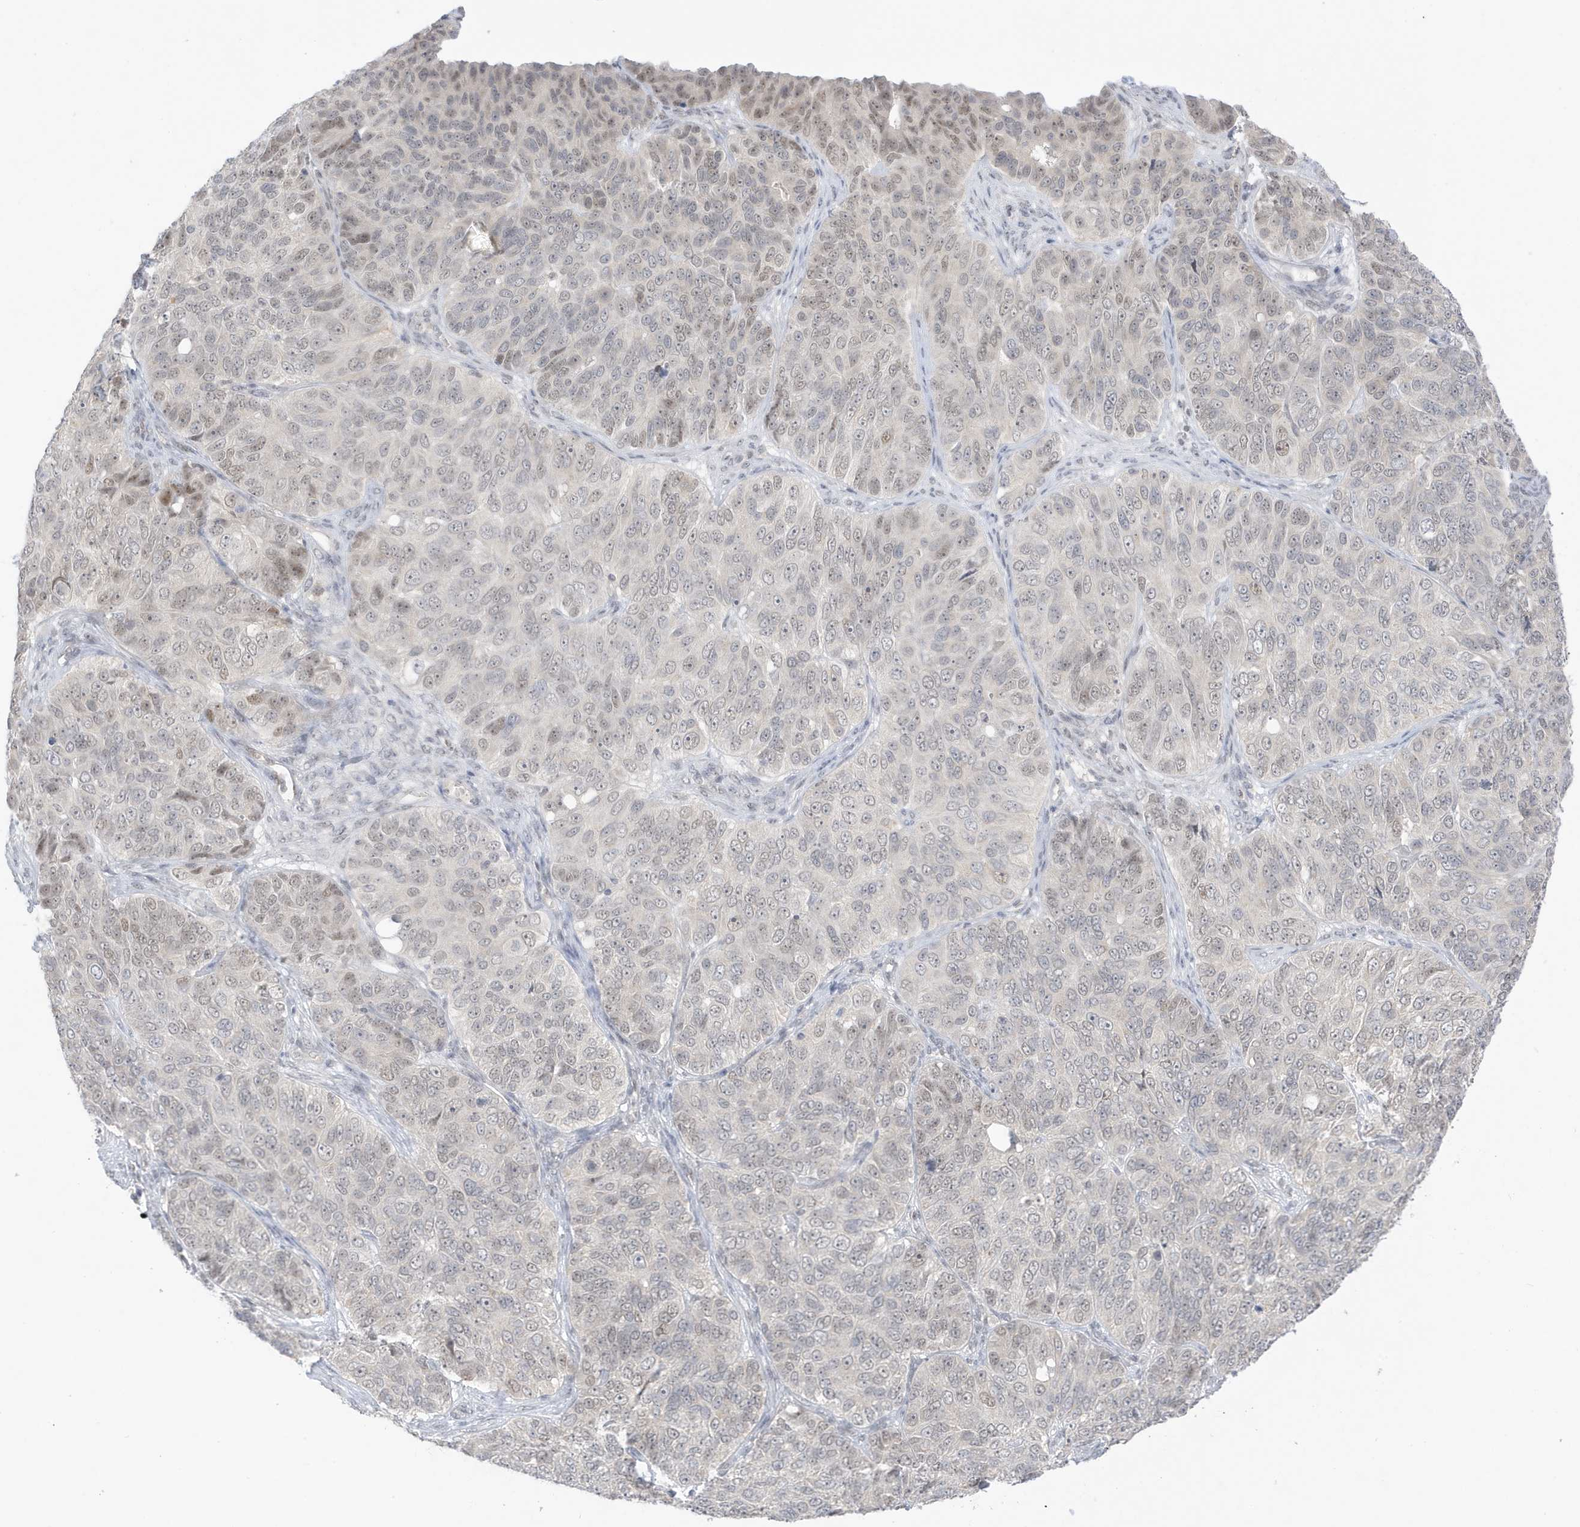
{"staining": {"intensity": "weak", "quantity": "<25%", "location": "nuclear"}, "tissue": "ovarian cancer", "cell_type": "Tumor cells", "image_type": "cancer", "snomed": [{"axis": "morphology", "description": "Carcinoma, endometroid"}, {"axis": "topography", "description": "Ovary"}], "caption": "Tumor cells are negative for brown protein staining in ovarian endometroid carcinoma. (Stains: DAB (3,3'-diaminobenzidine) immunohistochemistry (IHC) with hematoxylin counter stain, Microscopy: brightfield microscopy at high magnification).", "gene": "MSL3", "patient": {"sex": "female", "age": 51}}